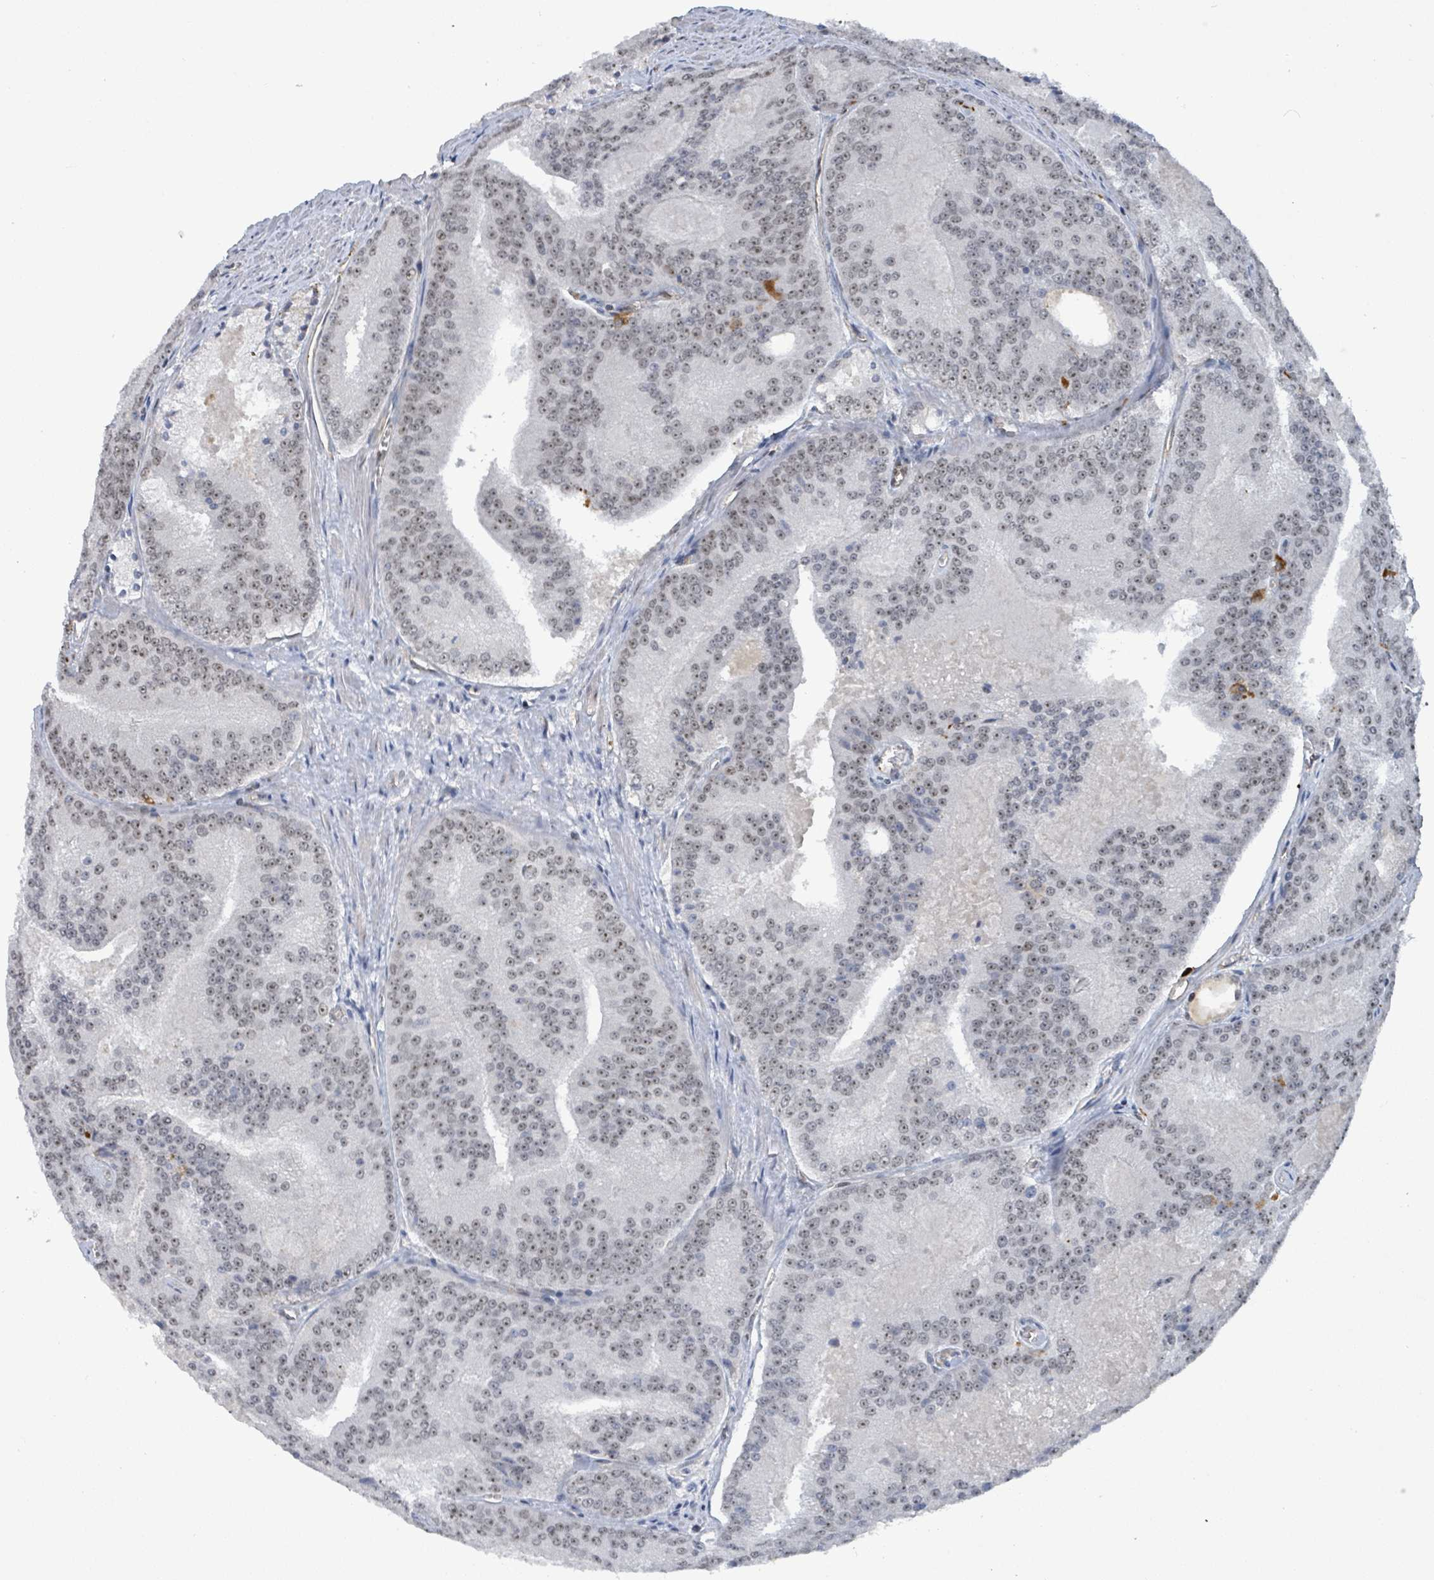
{"staining": {"intensity": "moderate", "quantity": ">75%", "location": "nuclear"}, "tissue": "prostate cancer", "cell_type": "Tumor cells", "image_type": "cancer", "snomed": [{"axis": "morphology", "description": "Adenocarcinoma, High grade"}, {"axis": "topography", "description": "Prostate"}], "caption": "IHC photomicrograph of neoplastic tissue: human prostate adenocarcinoma (high-grade) stained using immunohistochemistry displays medium levels of moderate protein expression localized specifically in the nuclear of tumor cells, appearing as a nuclear brown color.", "gene": "RRN3", "patient": {"sex": "male", "age": 61}}